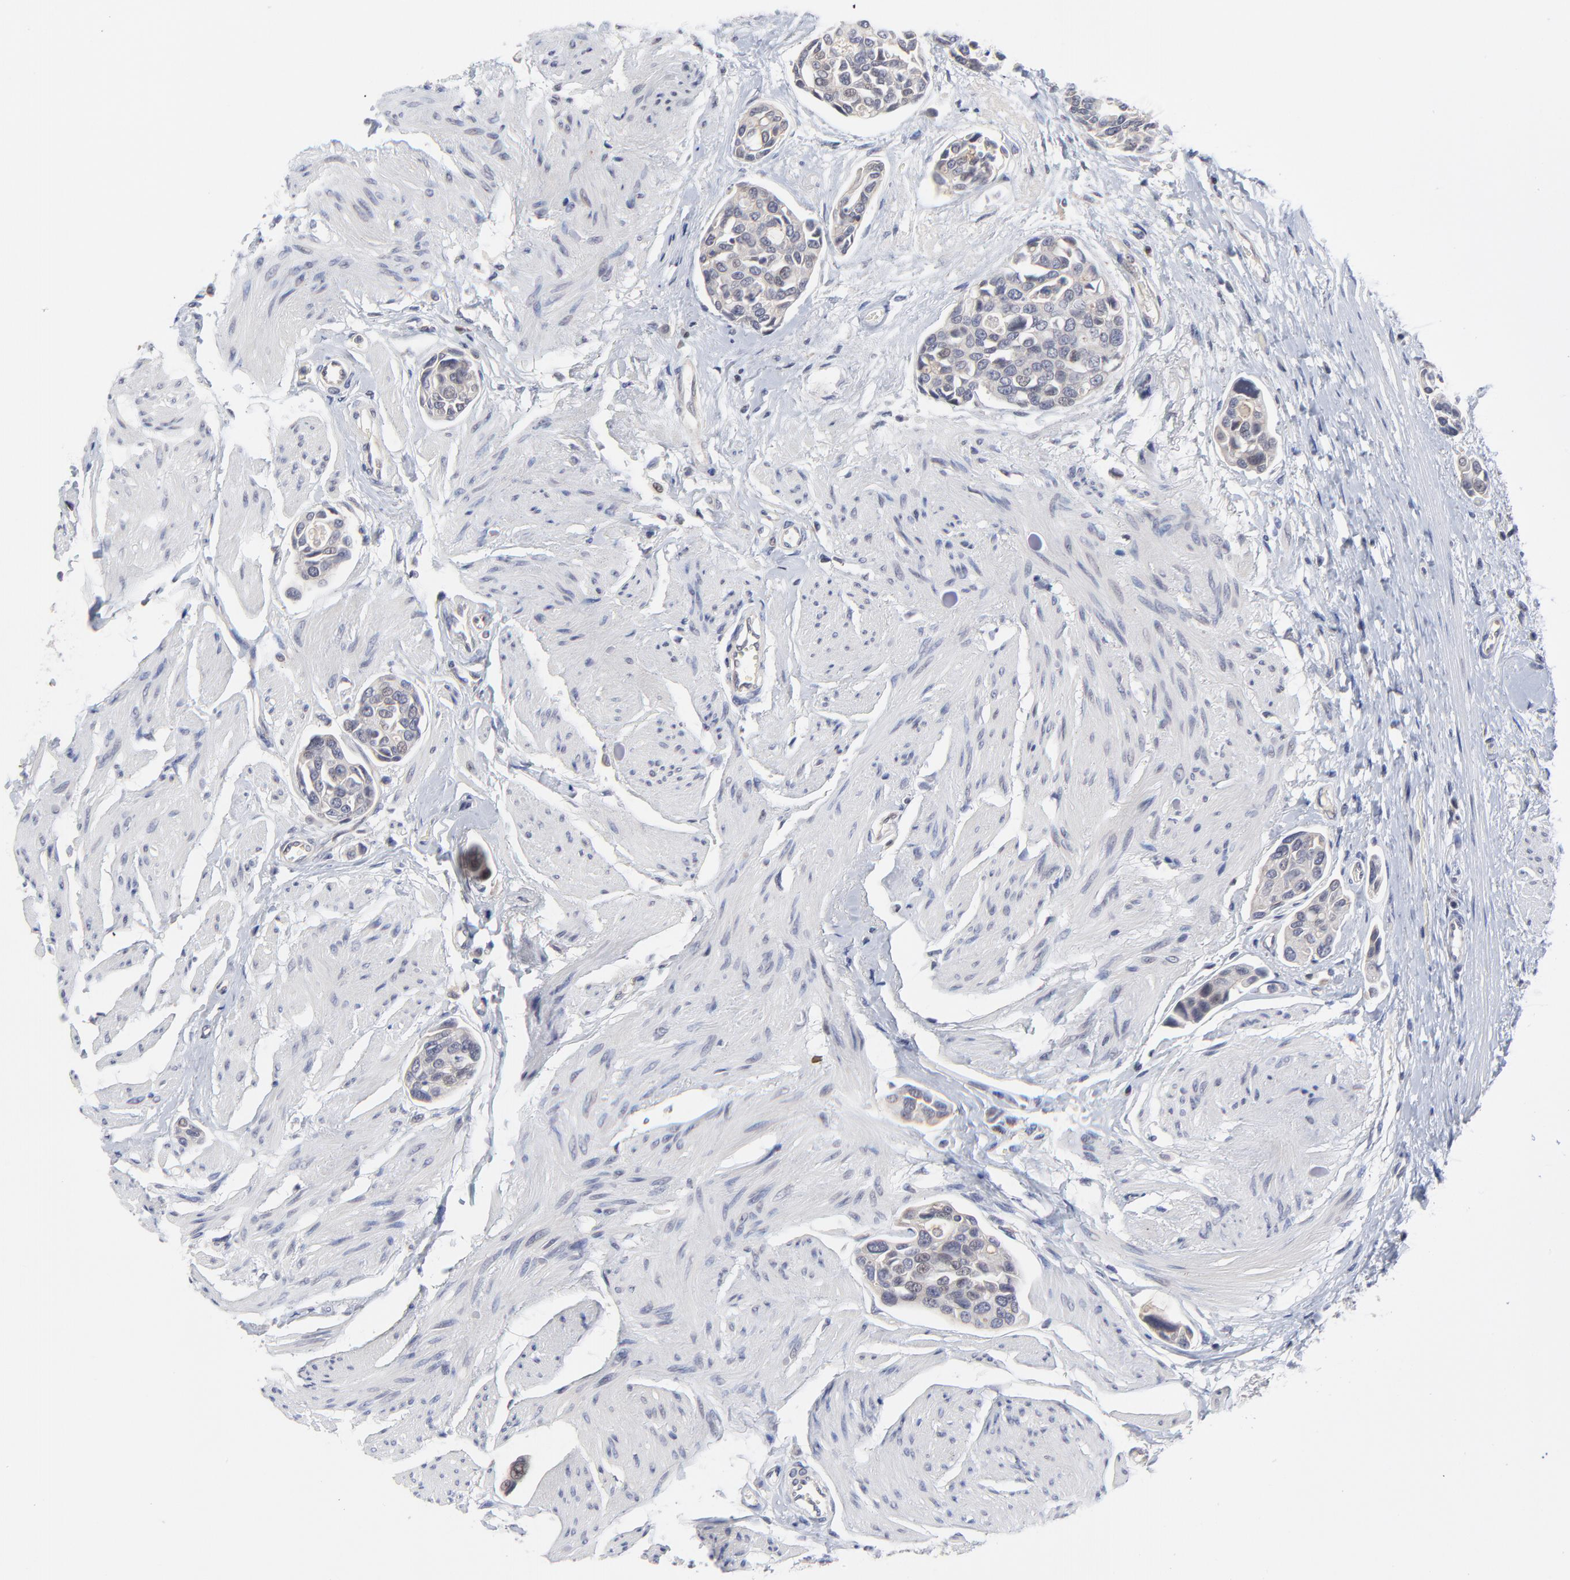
{"staining": {"intensity": "weak", "quantity": "<25%", "location": "cytoplasmic/membranous"}, "tissue": "urothelial cancer", "cell_type": "Tumor cells", "image_type": "cancer", "snomed": [{"axis": "morphology", "description": "Urothelial carcinoma, High grade"}, {"axis": "topography", "description": "Urinary bladder"}], "caption": "Image shows no significant protein staining in tumor cells of high-grade urothelial carcinoma.", "gene": "ZNF157", "patient": {"sex": "male", "age": 78}}